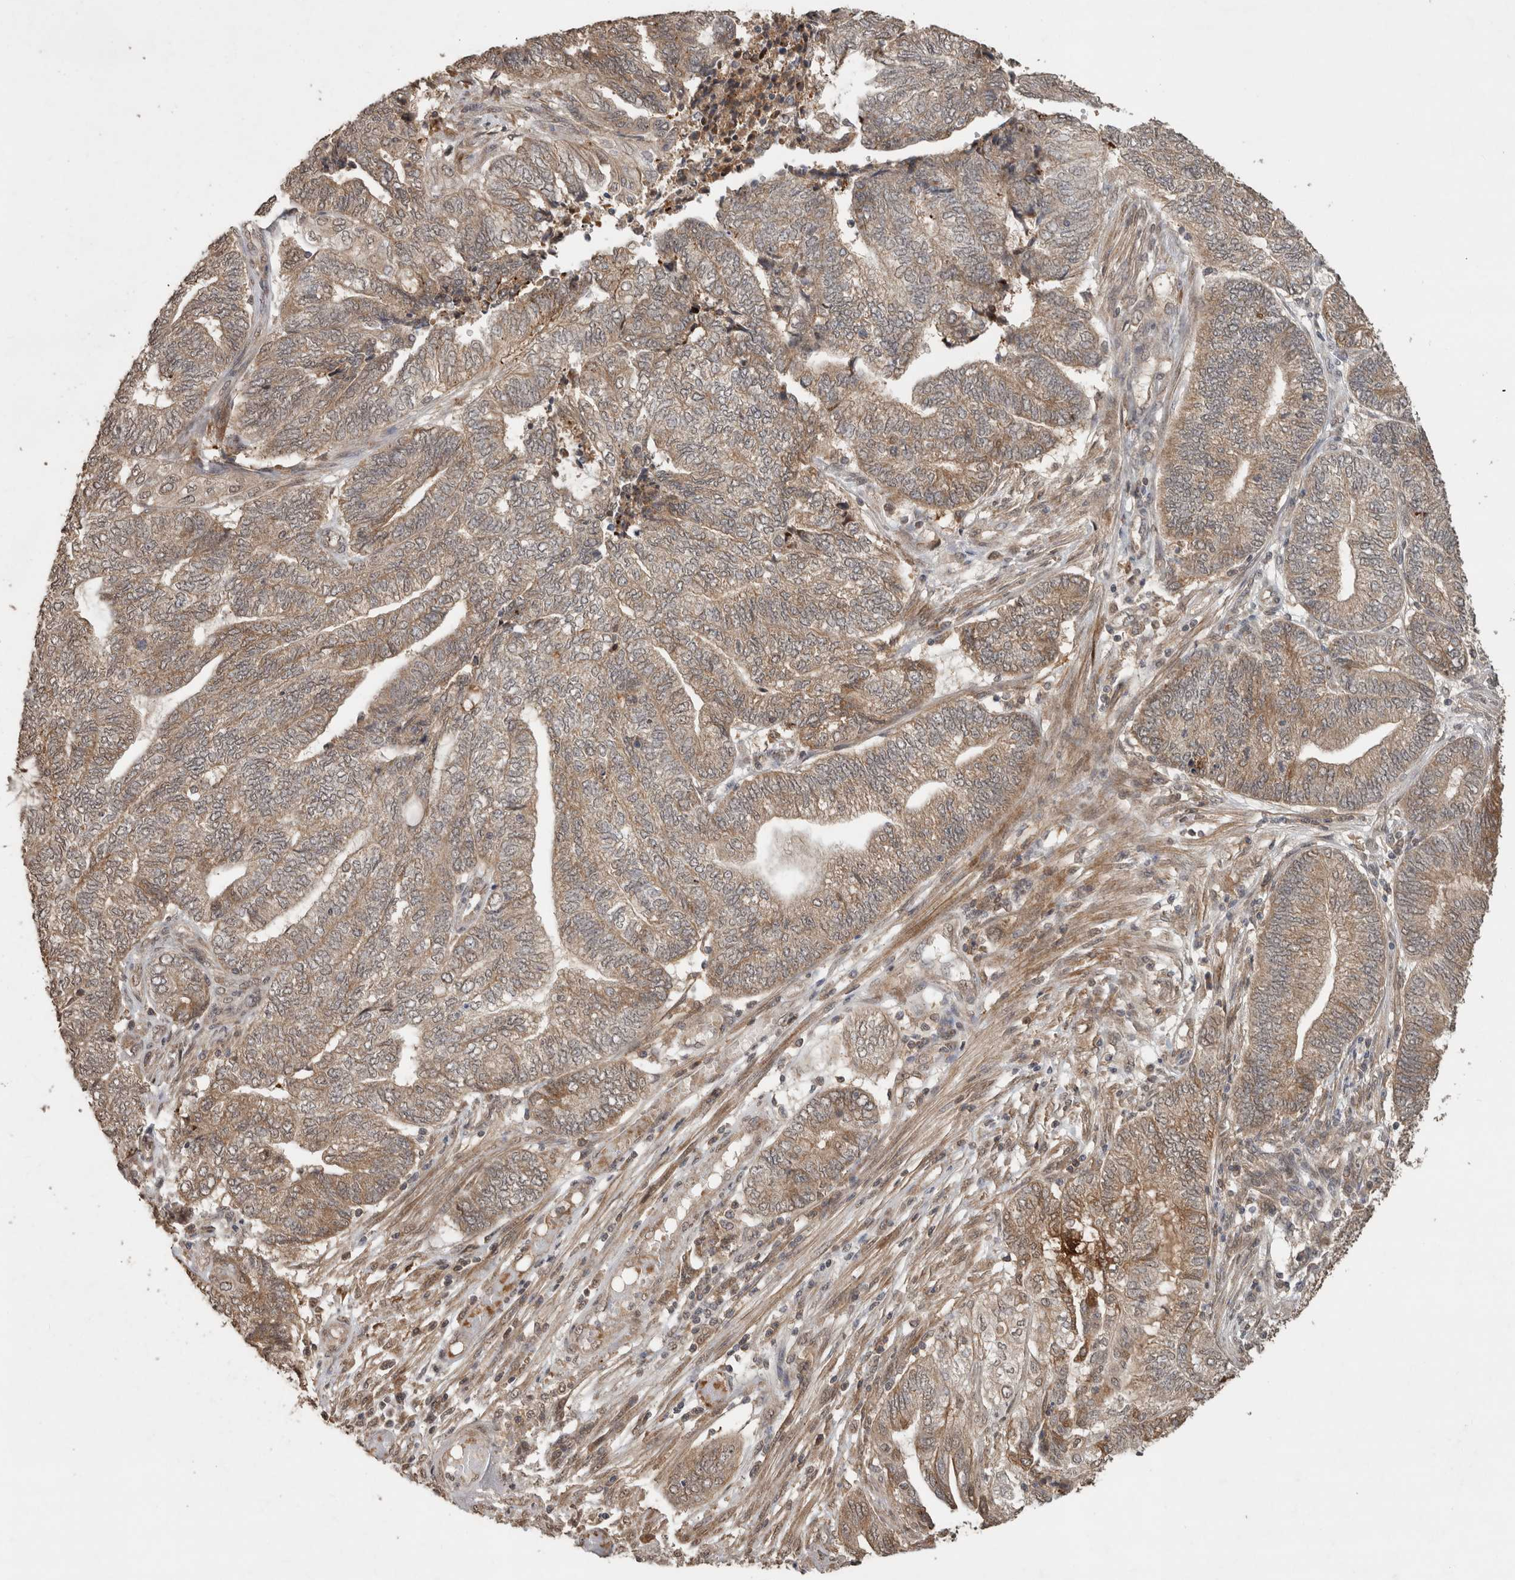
{"staining": {"intensity": "weak", "quantity": ">75%", "location": "cytoplasmic/membranous"}, "tissue": "endometrial cancer", "cell_type": "Tumor cells", "image_type": "cancer", "snomed": [{"axis": "morphology", "description": "Adenocarcinoma, NOS"}, {"axis": "topography", "description": "Uterus"}, {"axis": "topography", "description": "Endometrium"}], "caption": "Immunohistochemistry histopathology image of adenocarcinoma (endometrial) stained for a protein (brown), which demonstrates low levels of weak cytoplasmic/membranous staining in about >75% of tumor cells.", "gene": "FAM3A", "patient": {"sex": "female", "age": 70}}